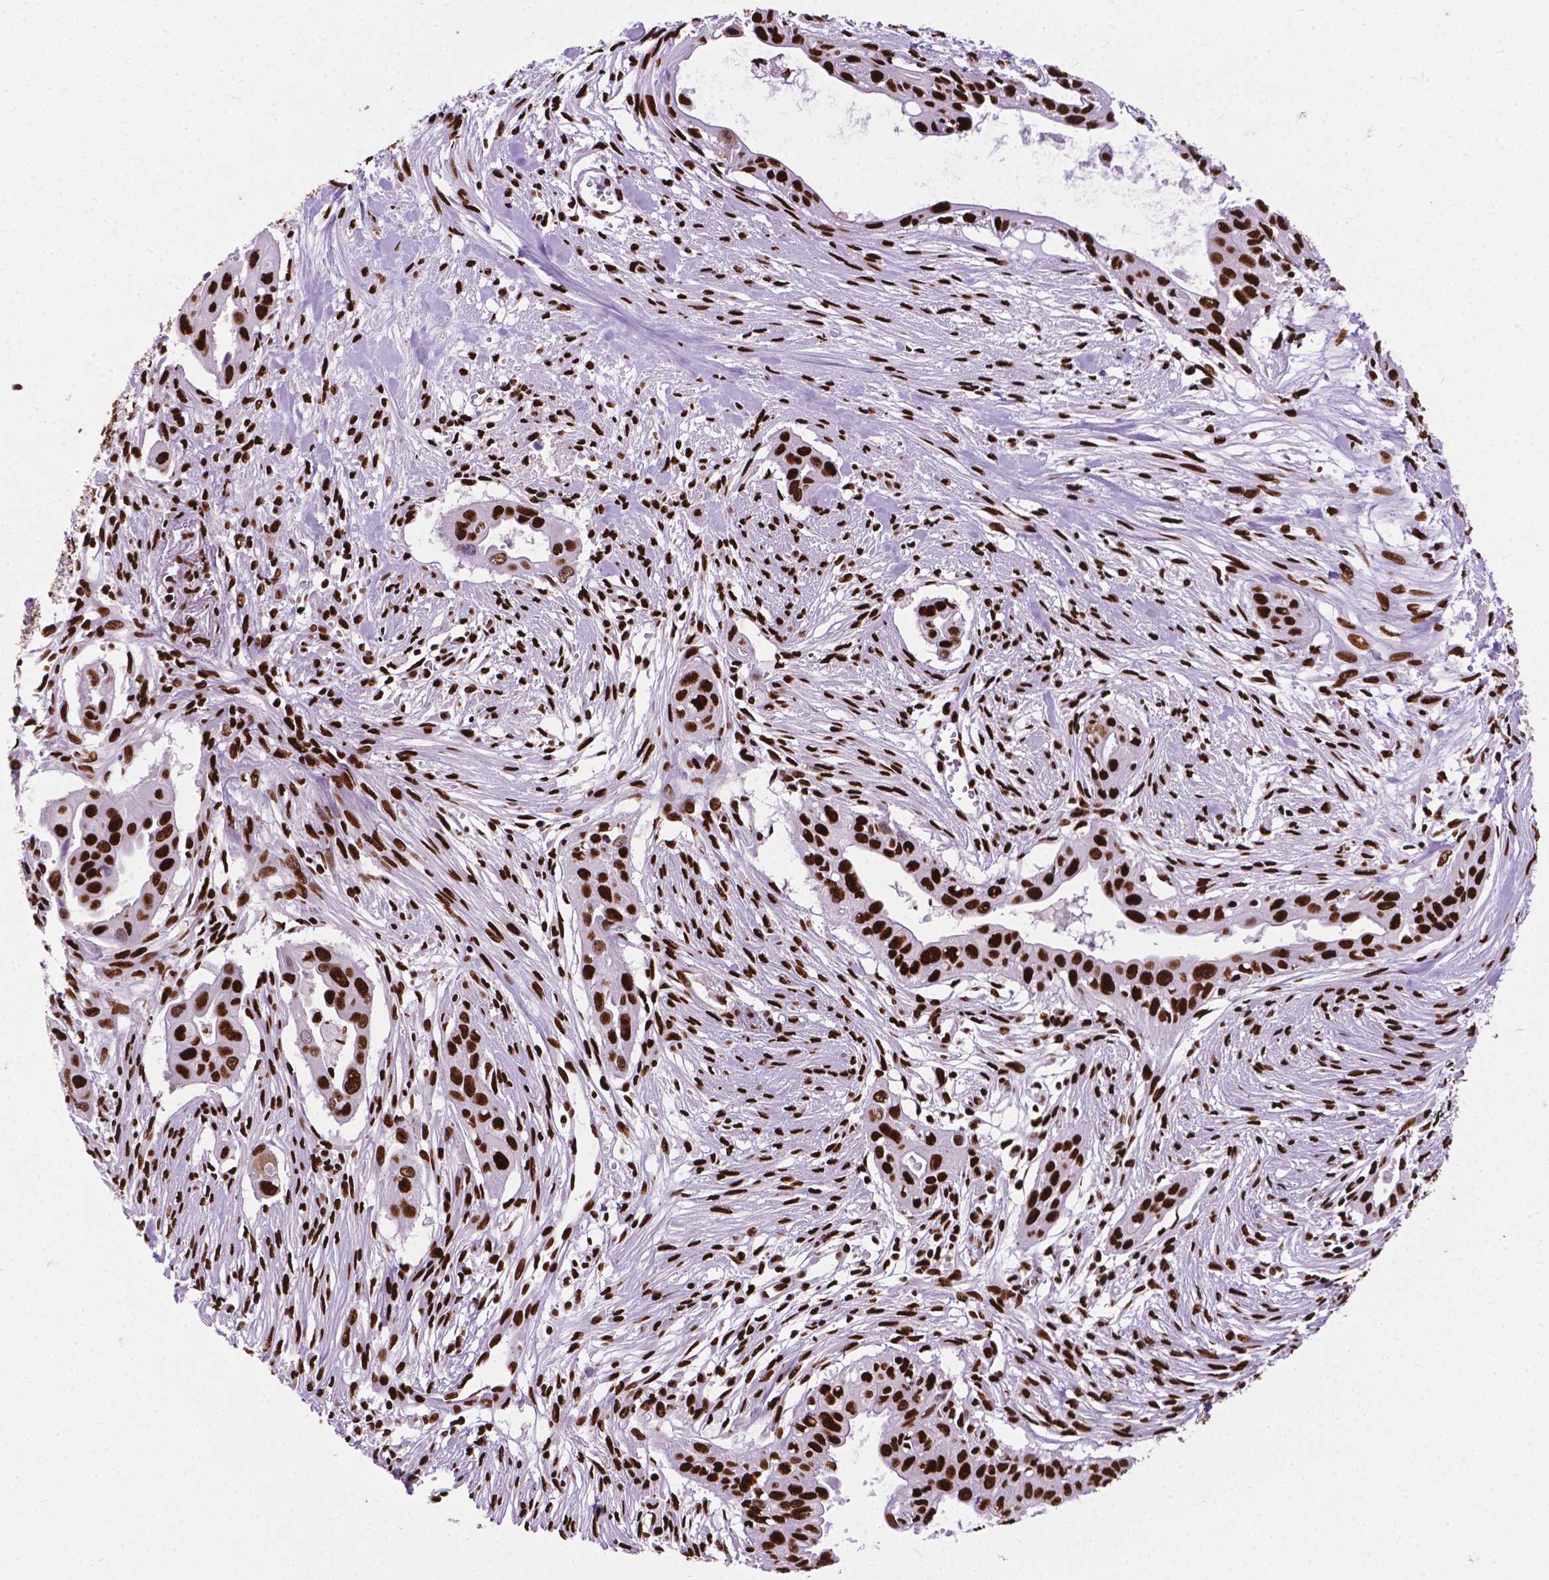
{"staining": {"intensity": "strong", "quantity": ">75%", "location": "nuclear"}, "tissue": "pancreatic cancer", "cell_type": "Tumor cells", "image_type": "cancer", "snomed": [{"axis": "morphology", "description": "Adenocarcinoma, NOS"}, {"axis": "topography", "description": "Pancreas"}], "caption": "This micrograph displays adenocarcinoma (pancreatic) stained with IHC to label a protein in brown. The nuclear of tumor cells show strong positivity for the protein. Nuclei are counter-stained blue.", "gene": "SMIM5", "patient": {"sex": "male", "age": 60}}